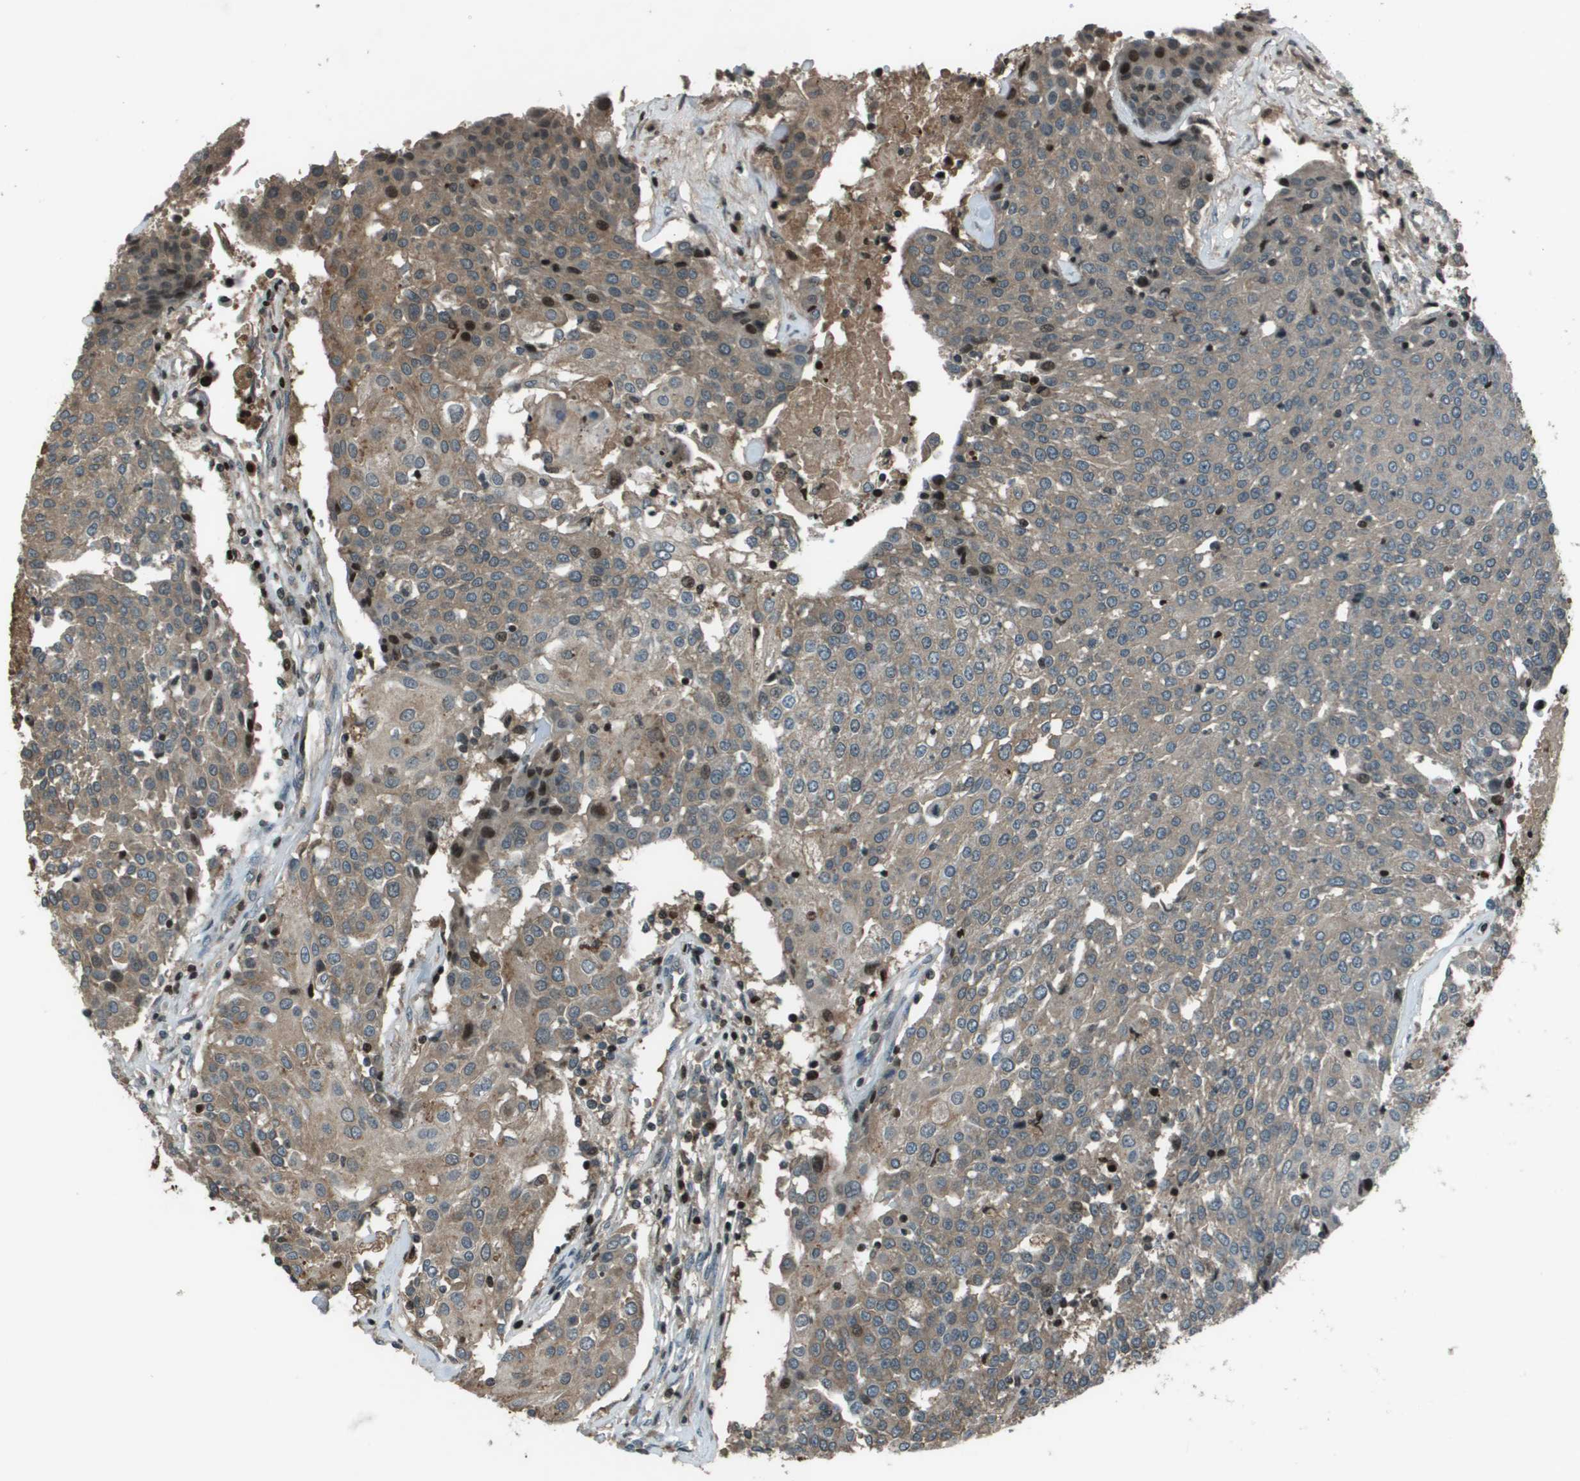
{"staining": {"intensity": "weak", "quantity": ">75%", "location": "cytoplasmic/membranous"}, "tissue": "urothelial cancer", "cell_type": "Tumor cells", "image_type": "cancer", "snomed": [{"axis": "morphology", "description": "Urothelial carcinoma, High grade"}, {"axis": "topography", "description": "Urinary bladder"}], "caption": "Protein analysis of urothelial cancer tissue shows weak cytoplasmic/membranous positivity in about >75% of tumor cells.", "gene": "CXCL12", "patient": {"sex": "female", "age": 85}}